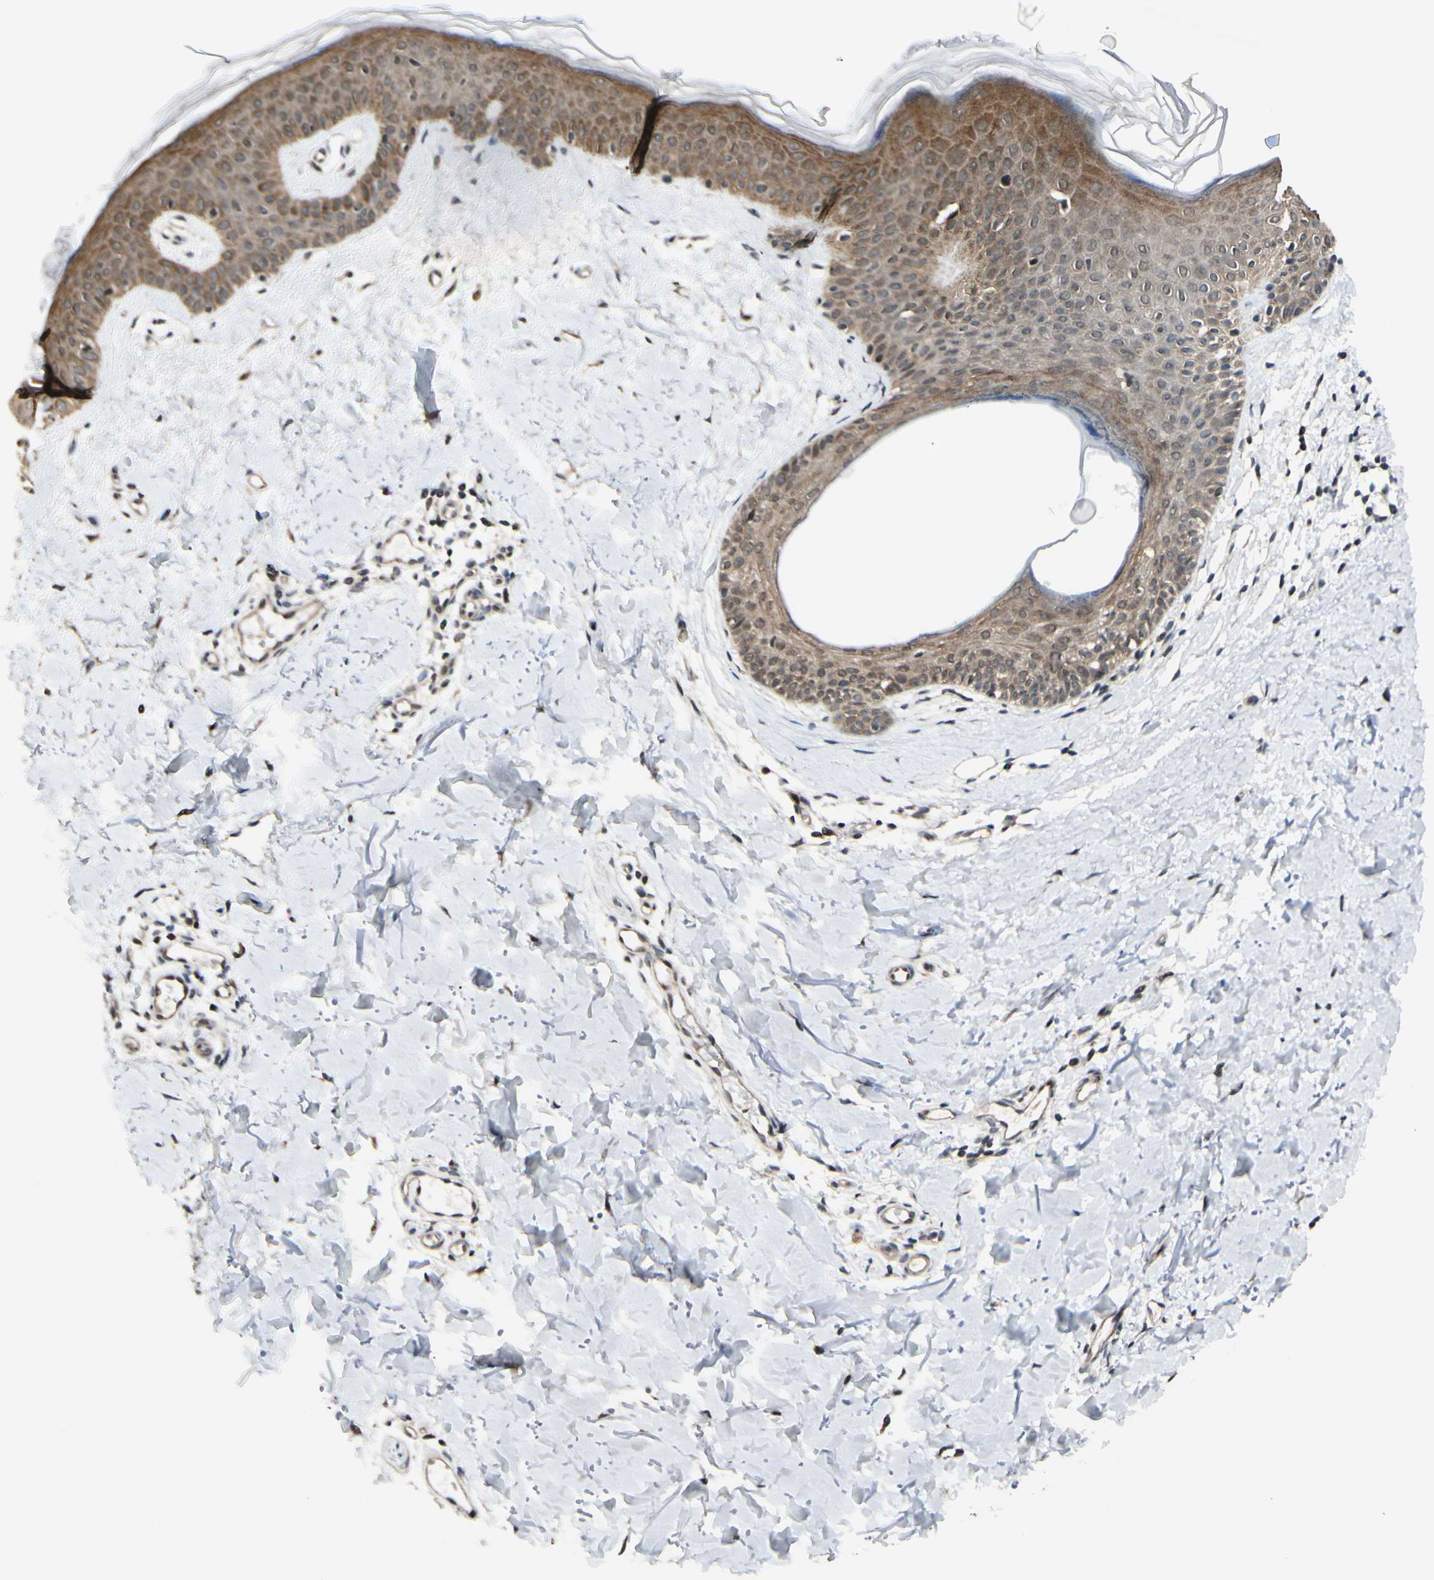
{"staining": {"intensity": "moderate", "quantity": "25%-75%", "location": "cytoplasmic/membranous,nuclear"}, "tissue": "skin", "cell_type": "Fibroblasts", "image_type": "normal", "snomed": [{"axis": "morphology", "description": "Normal tissue, NOS"}, {"axis": "topography", "description": "Skin"}], "caption": "Moderate cytoplasmic/membranous,nuclear protein expression is present in about 25%-75% of fibroblasts in skin.", "gene": "BRMS1", "patient": {"sex": "female", "age": 56}}